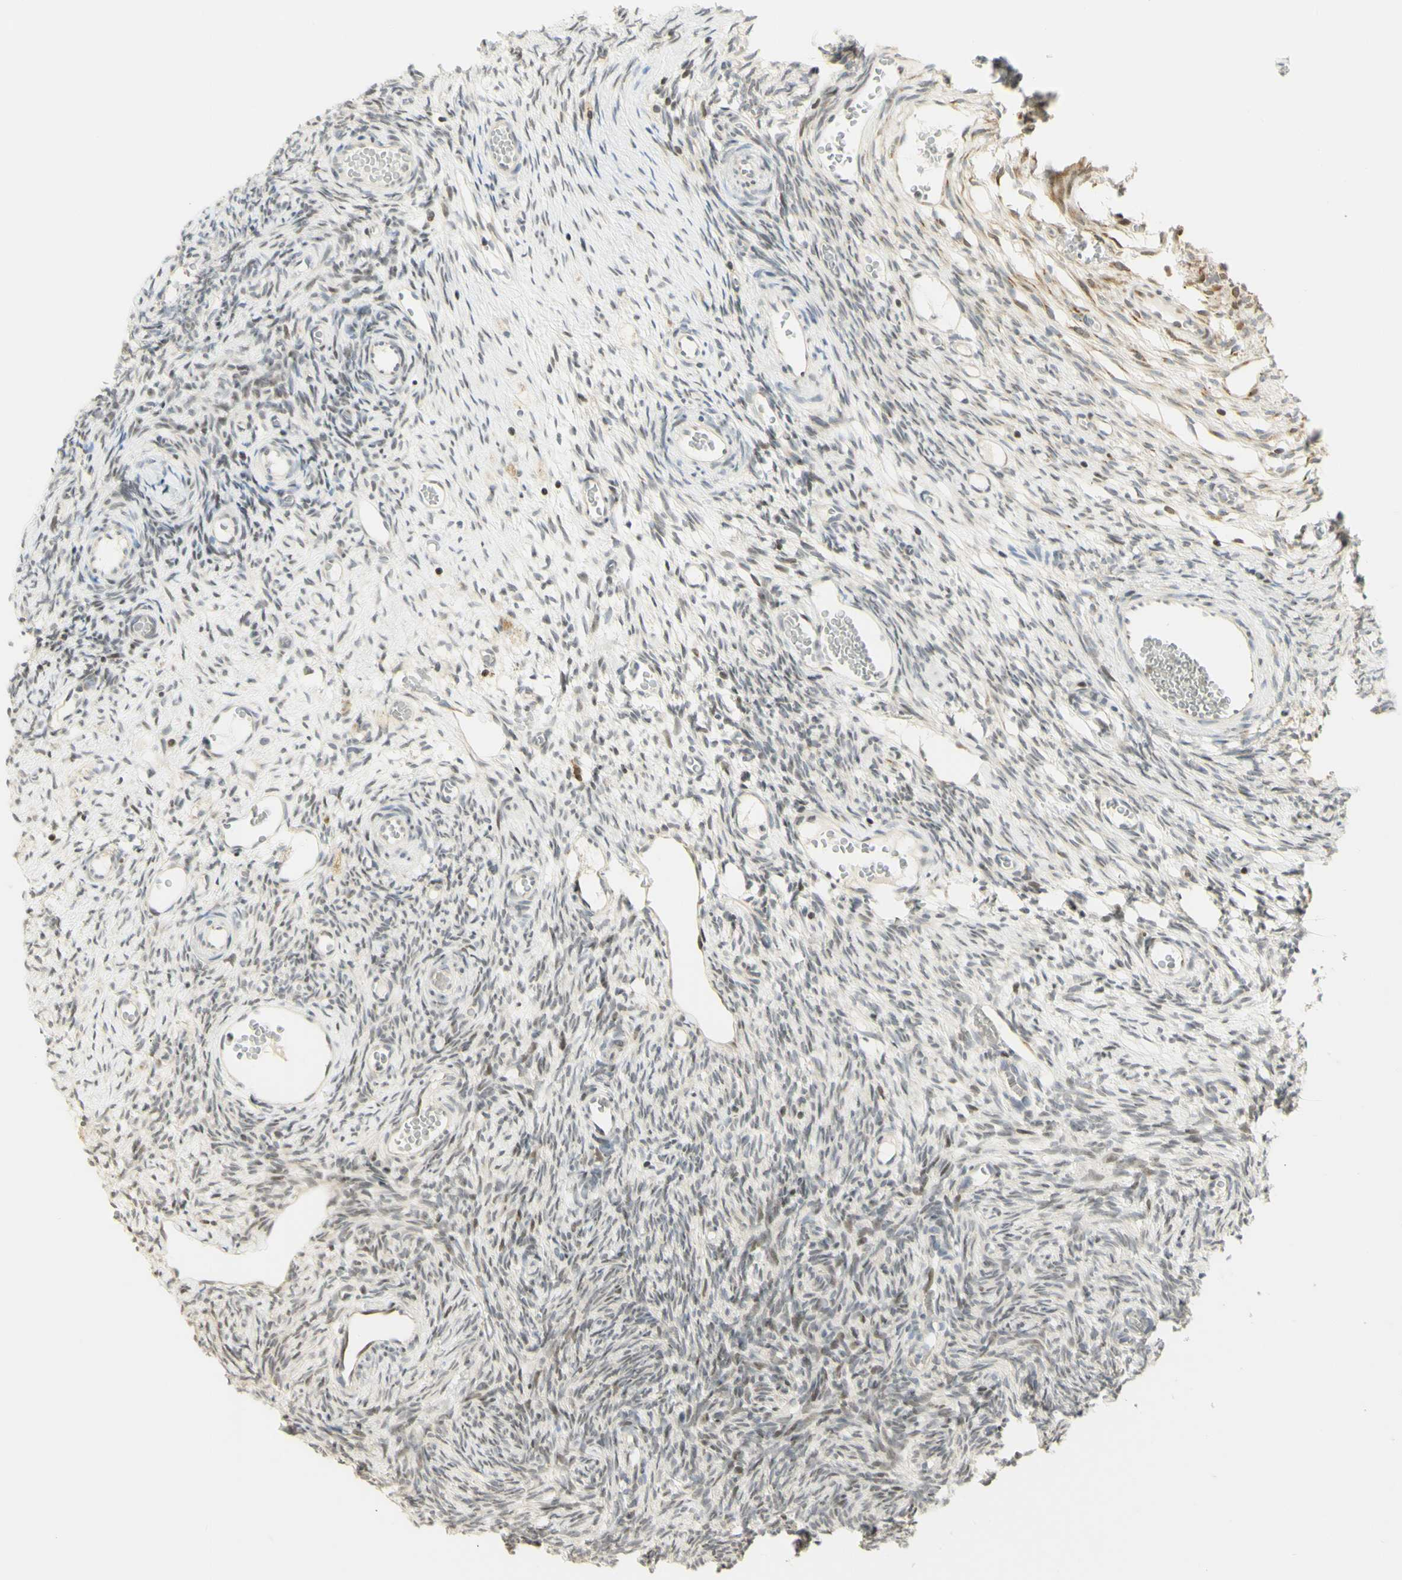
{"staining": {"intensity": "weak", "quantity": ">75%", "location": "cytoplasmic/membranous,nuclear"}, "tissue": "ovary", "cell_type": "Ovarian stroma cells", "image_type": "normal", "snomed": [{"axis": "morphology", "description": "Normal tissue, NOS"}, {"axis": "topography", "description": "Ovary"}], "caption": "A low amount of weak cytoplasmic/membranous,nuclear staining is appreciated in about >75% of ovarian stroma cells in unremarkable ovary. The staining was performed using DAB (3,3'-diaminobenzidine), with brown indicating positive protein expression. Nuclei are stained blue with hematoxylin.", "gene": "KIF11", "patient": {"sex": "female", "age": 35}}